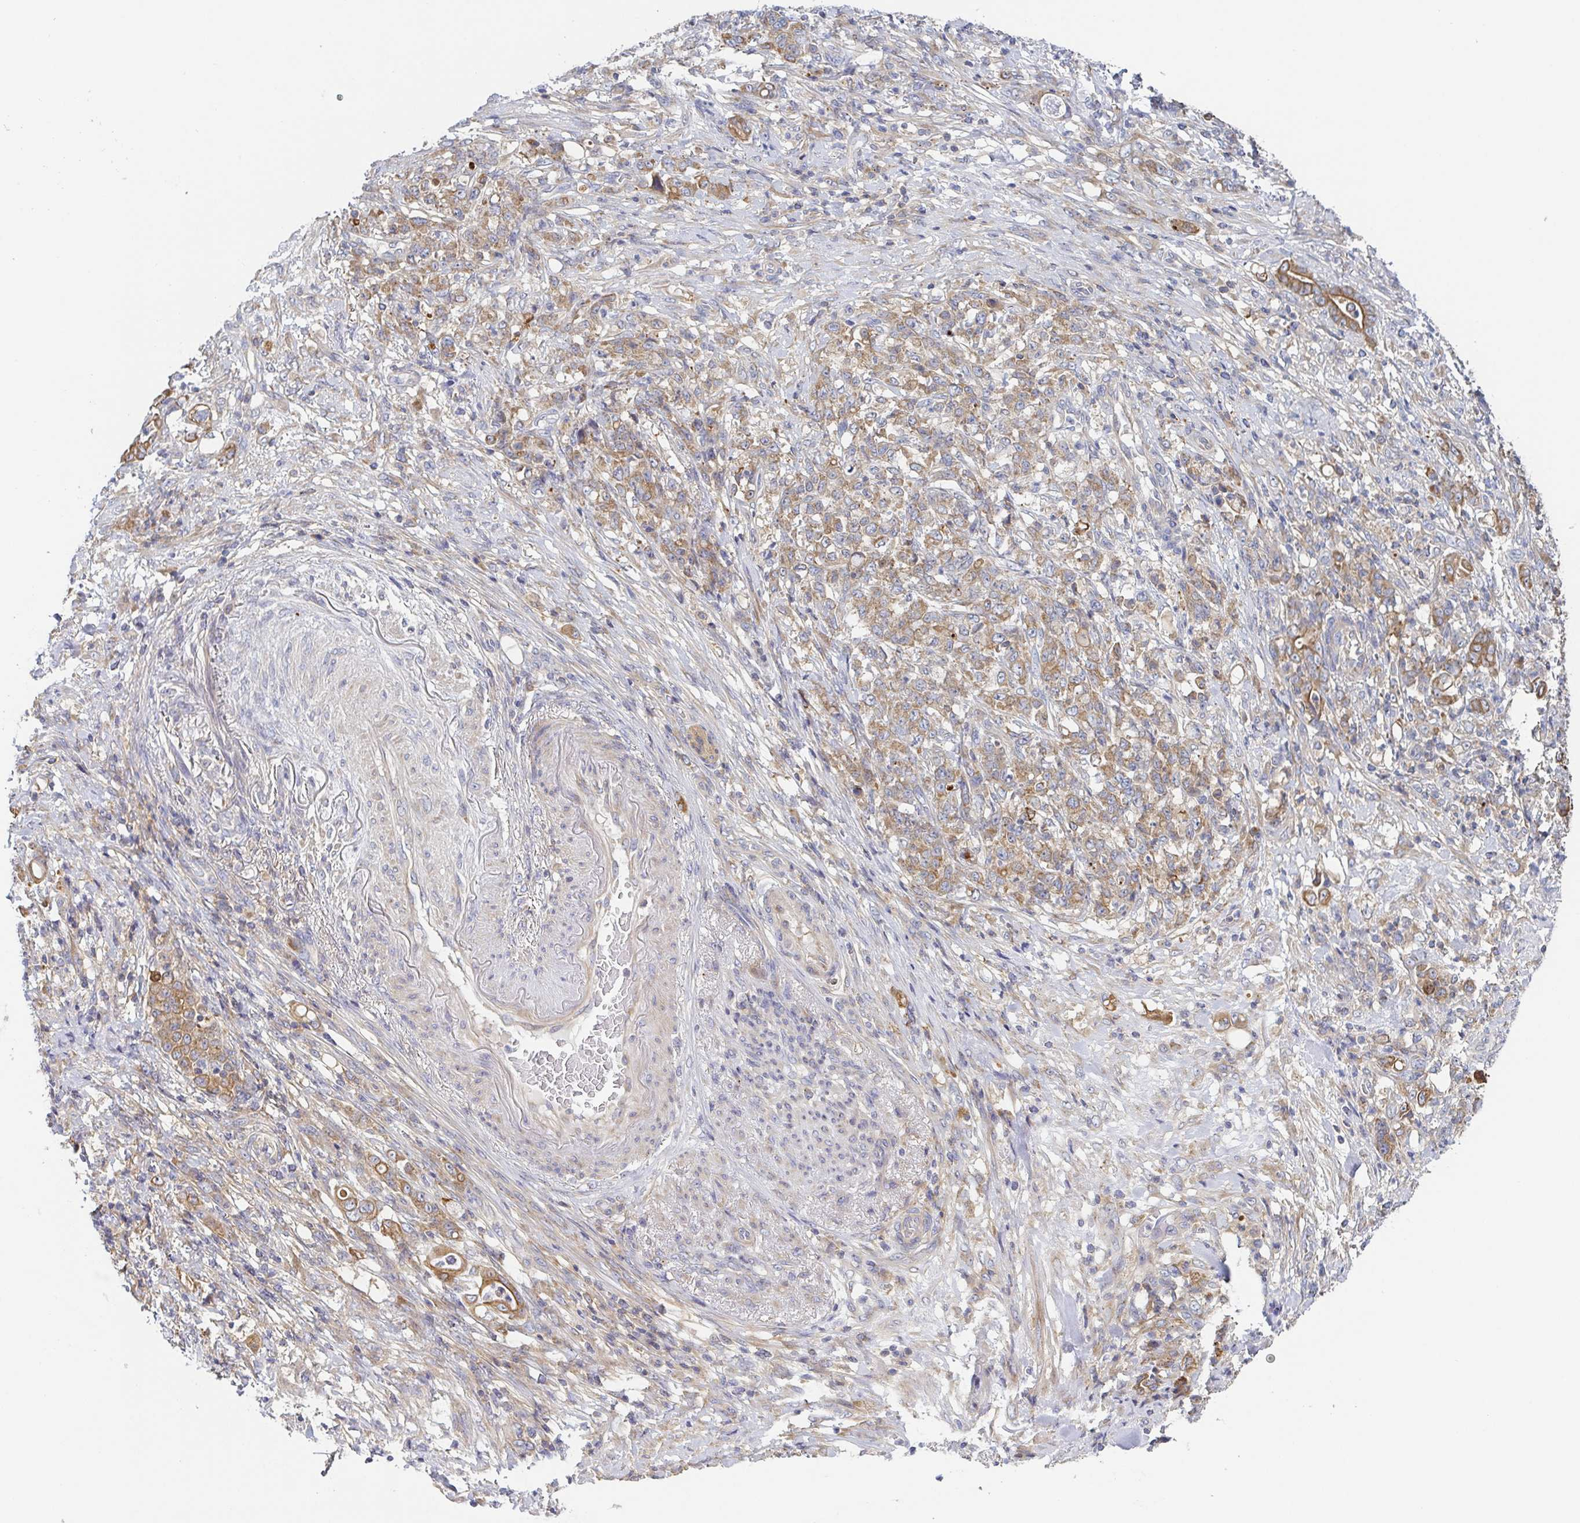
{"staining": {"intensity": "moderate", "quantity": ">75%", "location": "cytoplasmic/membranous"}, "tissue": "stomach cancer", "cell_type": "Tumor cells", "image_type": "cancer", "snomed": [{"axis": "morphology", "description": "Adenocarcinoma, NOS"}, {"axis": "topography", "description": "Stomach"}], "caption": "Immunohistochemical staining of stomach adenocarcinoma demonstrates medium levels of moderate cytoplasmic/membranous protein expression in about >75% of tumor cells.", "gene": "TUFT1", "patient": {"sex": "female", "age": 79}}